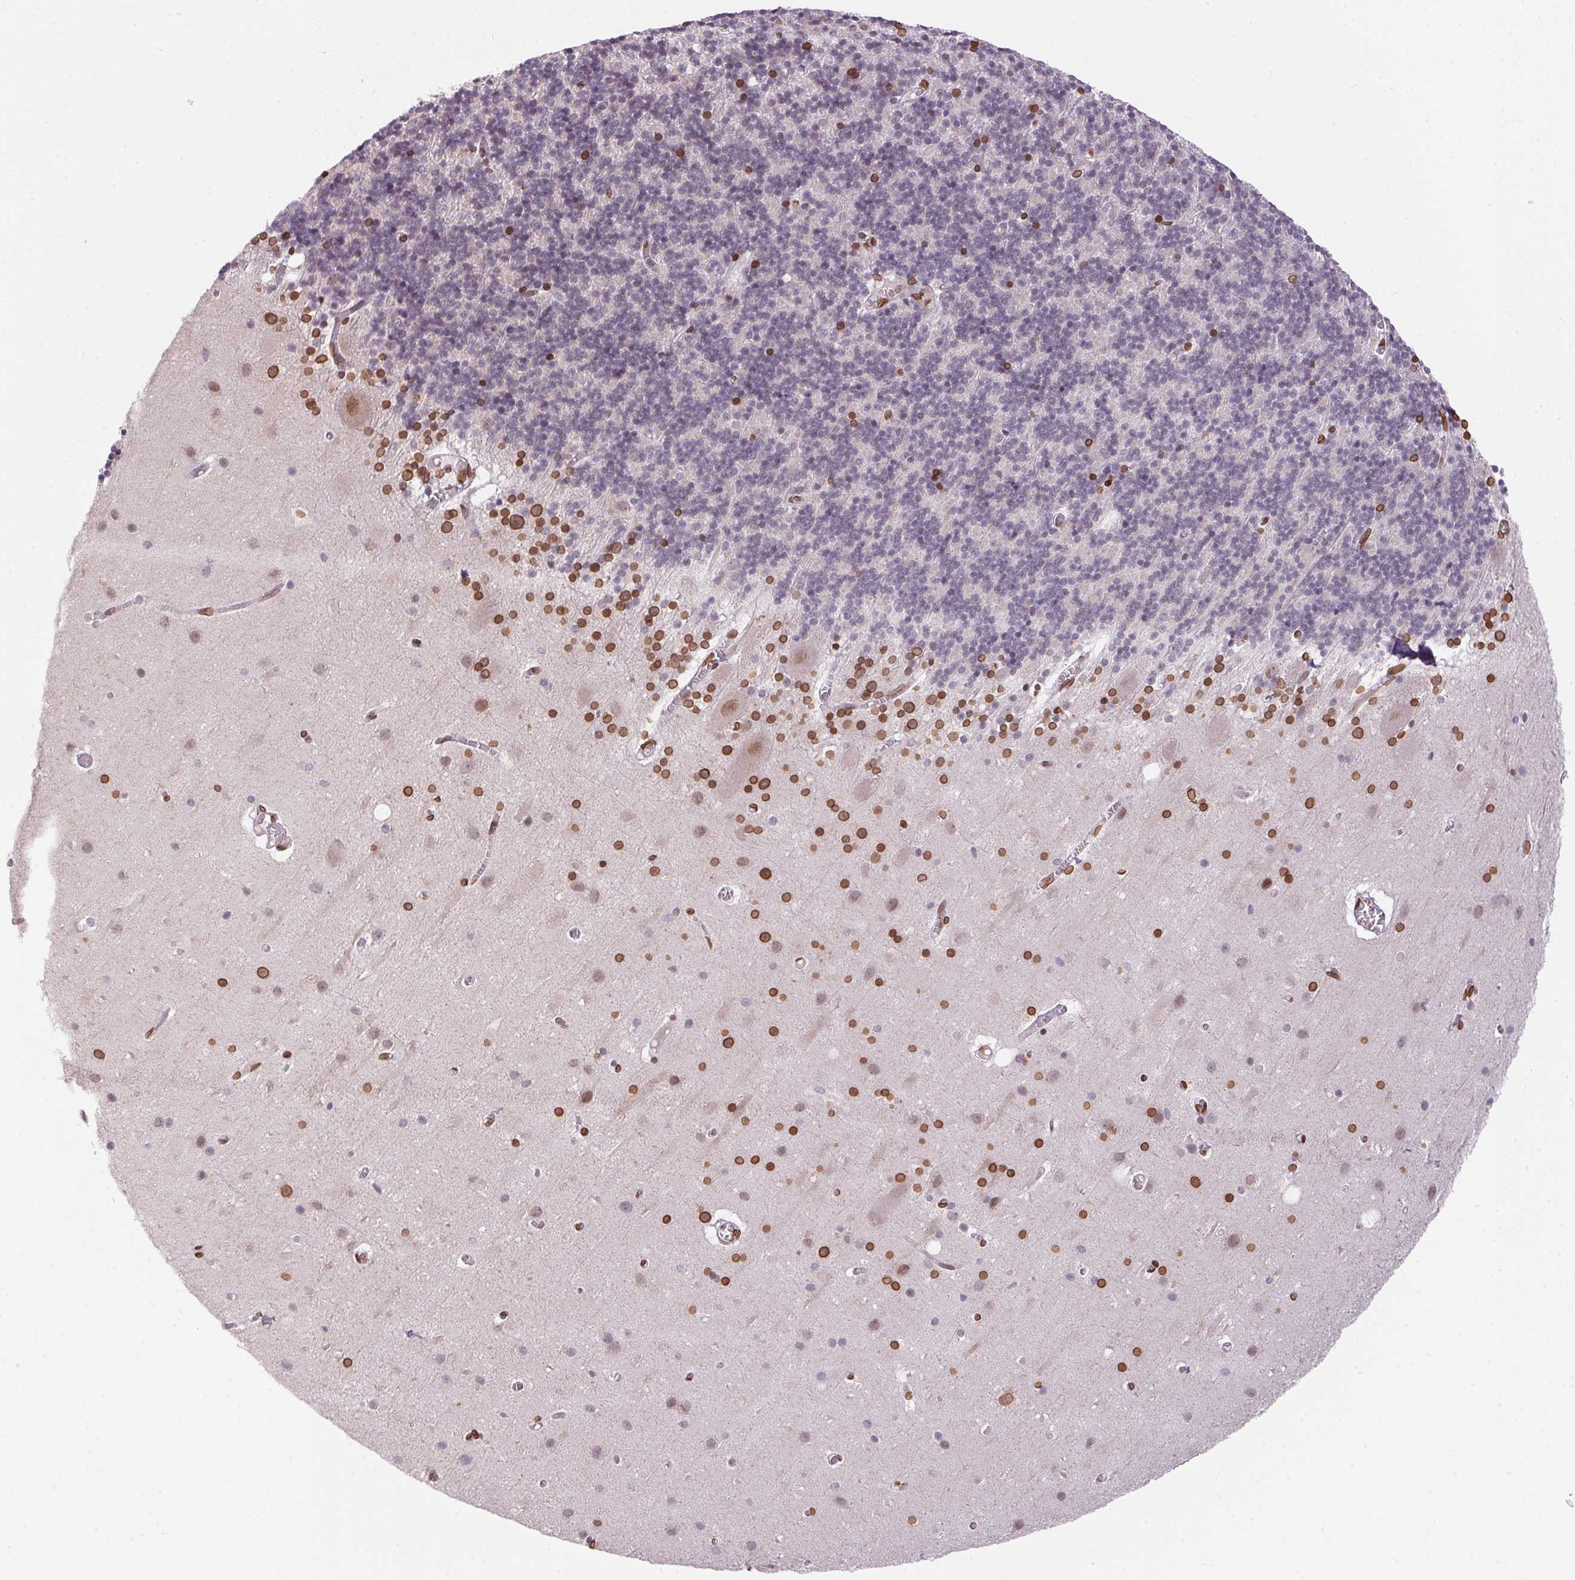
{"staining": {"intensity": "negative", "quantity": "none", "location": "none"}, "tissue": "cerebellum", "cell_type": "Cells in granular layer", "image_type": "normal", "snomed": [{"axis": "morphology", "description": "Normal tissue, NOS"}, {"axis": "topography", "description": "Cerebellum"}], "caption": "A high-resolution photomicrograph shows immunohistochemistry (IHC) staining of normal cerebellum, which demonstrates no significant positivity in cells in granular layer.", "gene": "TMEM175", "patient": {"sex": "male", "age": 70}}